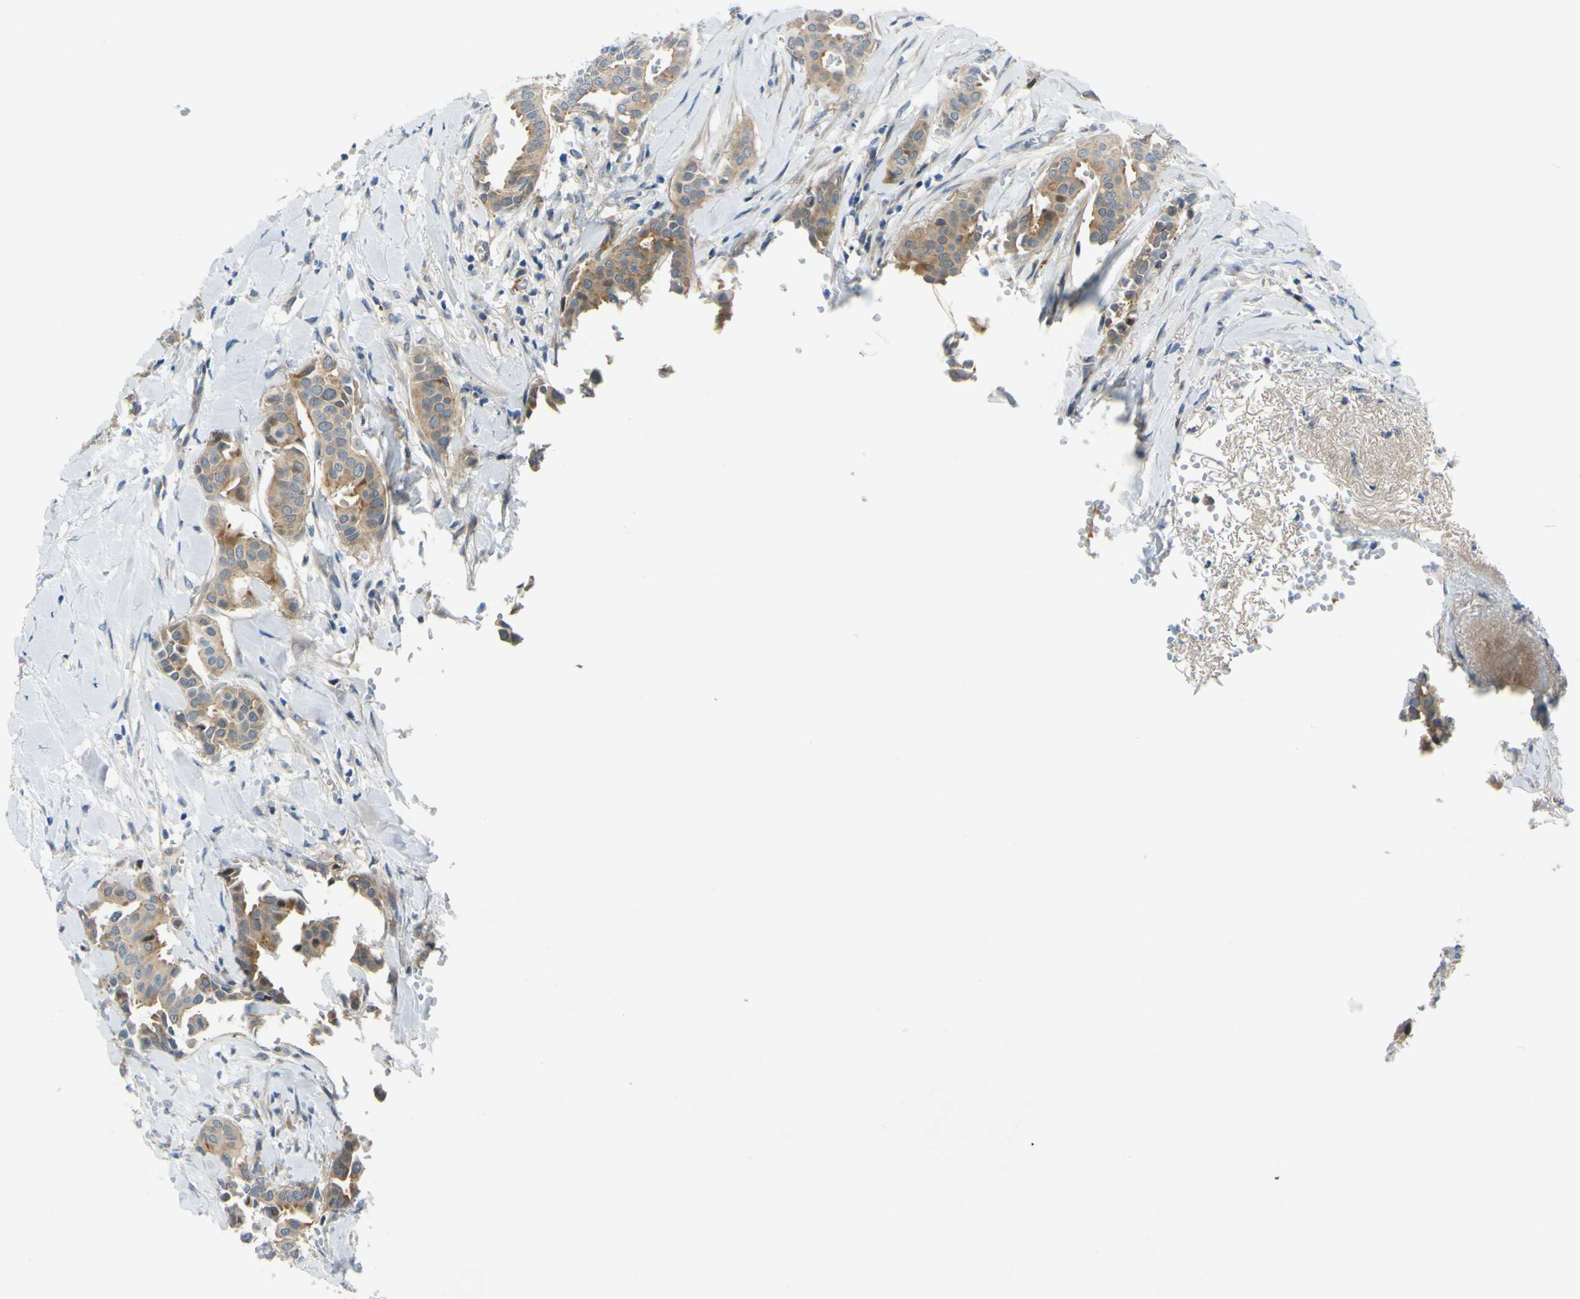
{"staining": {"intensity": "weak", "quantity": ">75%", "location": "cytoplasmic/membranous"}, "tissue": "head and neck cancer", "cell_type": "Tumor cells", "image_type": "cancer", "snomed": [{"axis": "morphology", "description": "Adenocarcinoma, NOS"}, {"axis": "topography", "description": "Salivary gland"}, {"axis": "topography", "description": "Head-Neck"}], "caption": "Protein staining of head and neck cancer tissue reveals weak cytoplasmic/membranous positivity in approximately >75% of tumor cells. (Stains: DAB (3,3'-diaminobenzidine) in brown, nuclei in blue, Microscopy: brightfield microscopy at high magnification).", "gene": "ARHGAP1", "patient": {"sex": "female", "age": 59}}